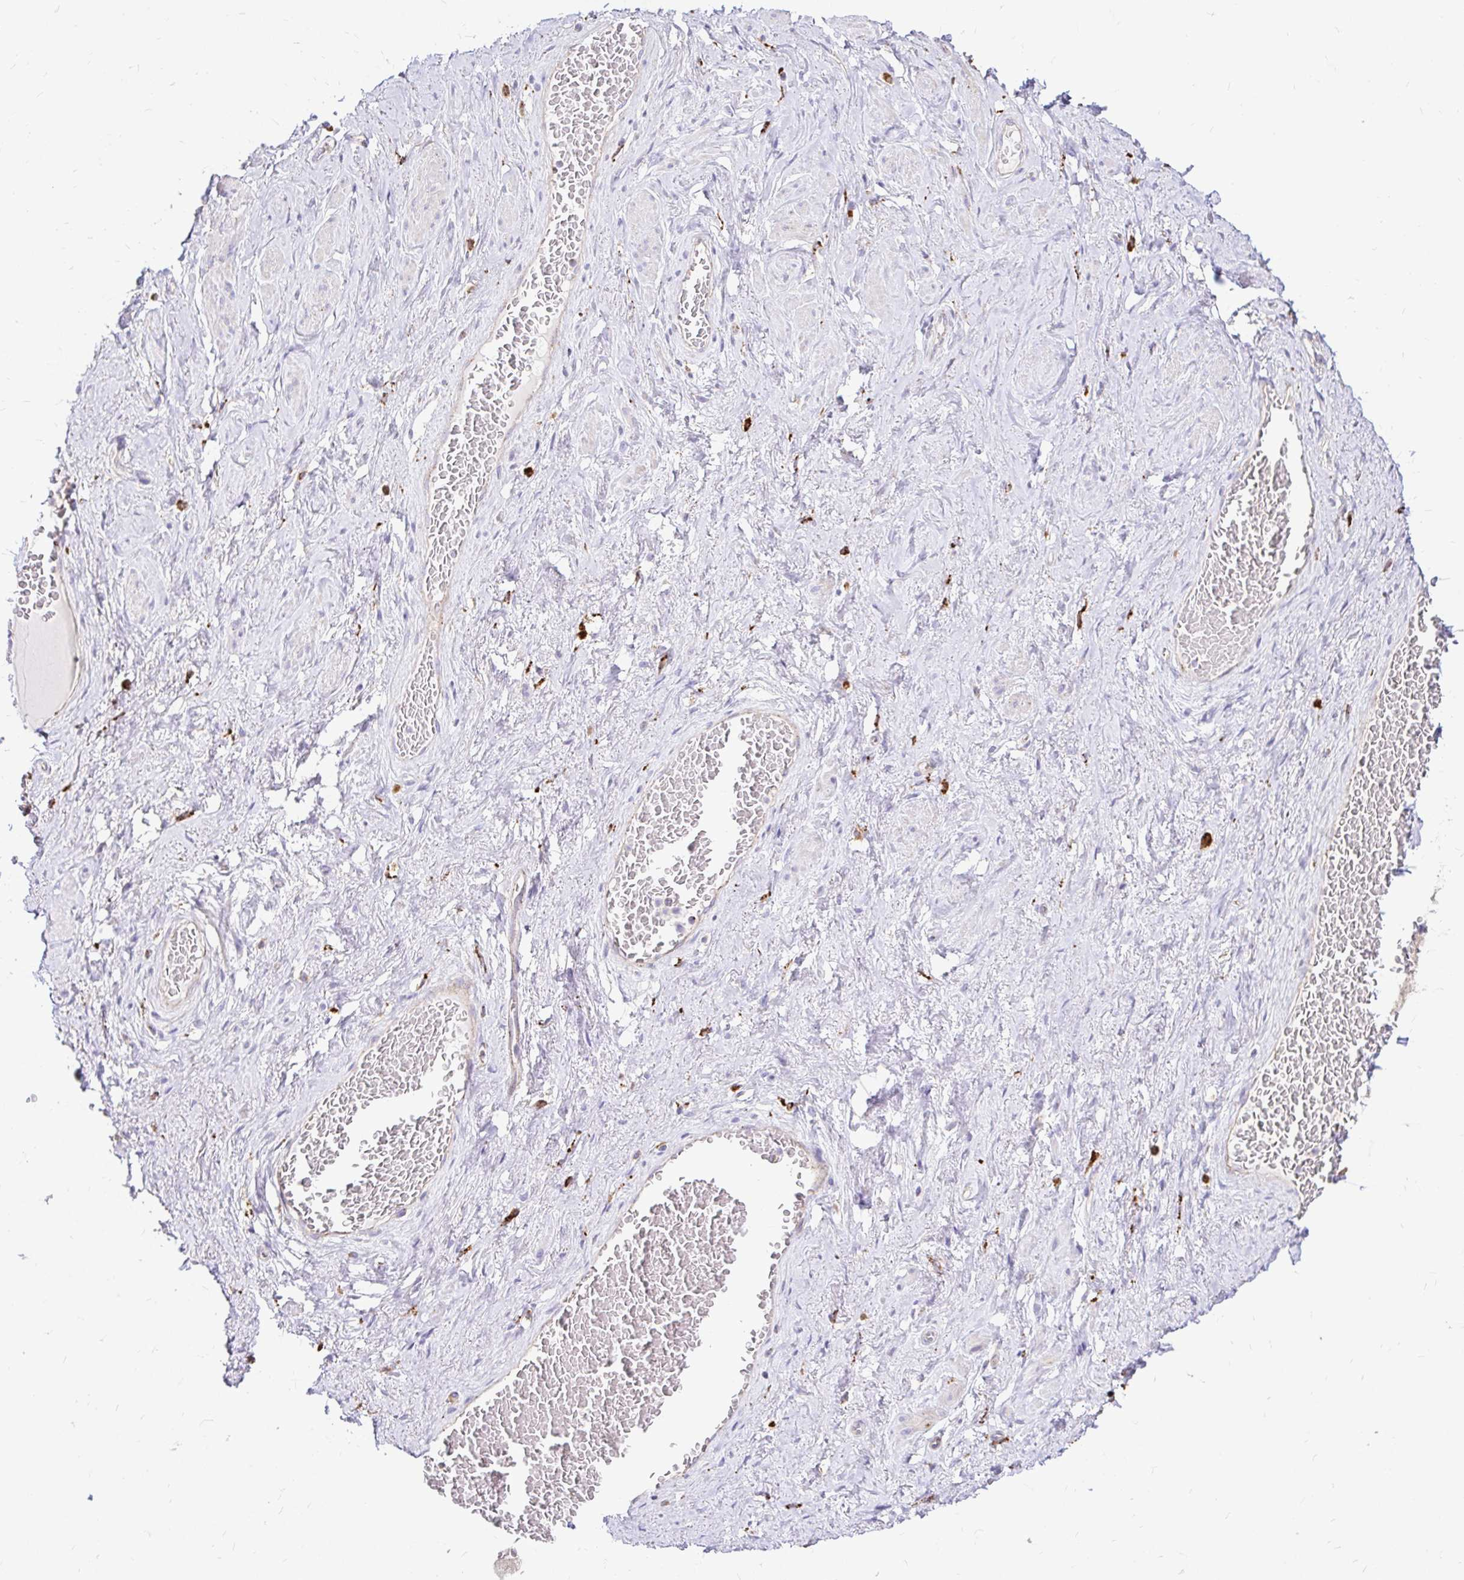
{"staining": {"intensity": "negative", "quantity": "none", "location": "none"}, "tissue": "soft tissue", "cell_type": "Fibroblasts", "image_type": "normal", "snomed": [{"axis": "morphology", "description": "Normal tissue, NOS"}, {"axis": "topography", "description": "Vagina"}, {"axis": "topography", "description": "Peripheral nerve tissue"}], "caption": "Immunohistochemistry of normal soft tissue displays no expression in fibroblasts. Brightfield microscopy of immunohistochemistry (IHC) stained with DAB (3,3'-diaminobenzidine) (brown) and hematoxylin (blue), captured at high magnification.", "gene": "FUCA1", "patient": {"sex": "female", "age": 71}}